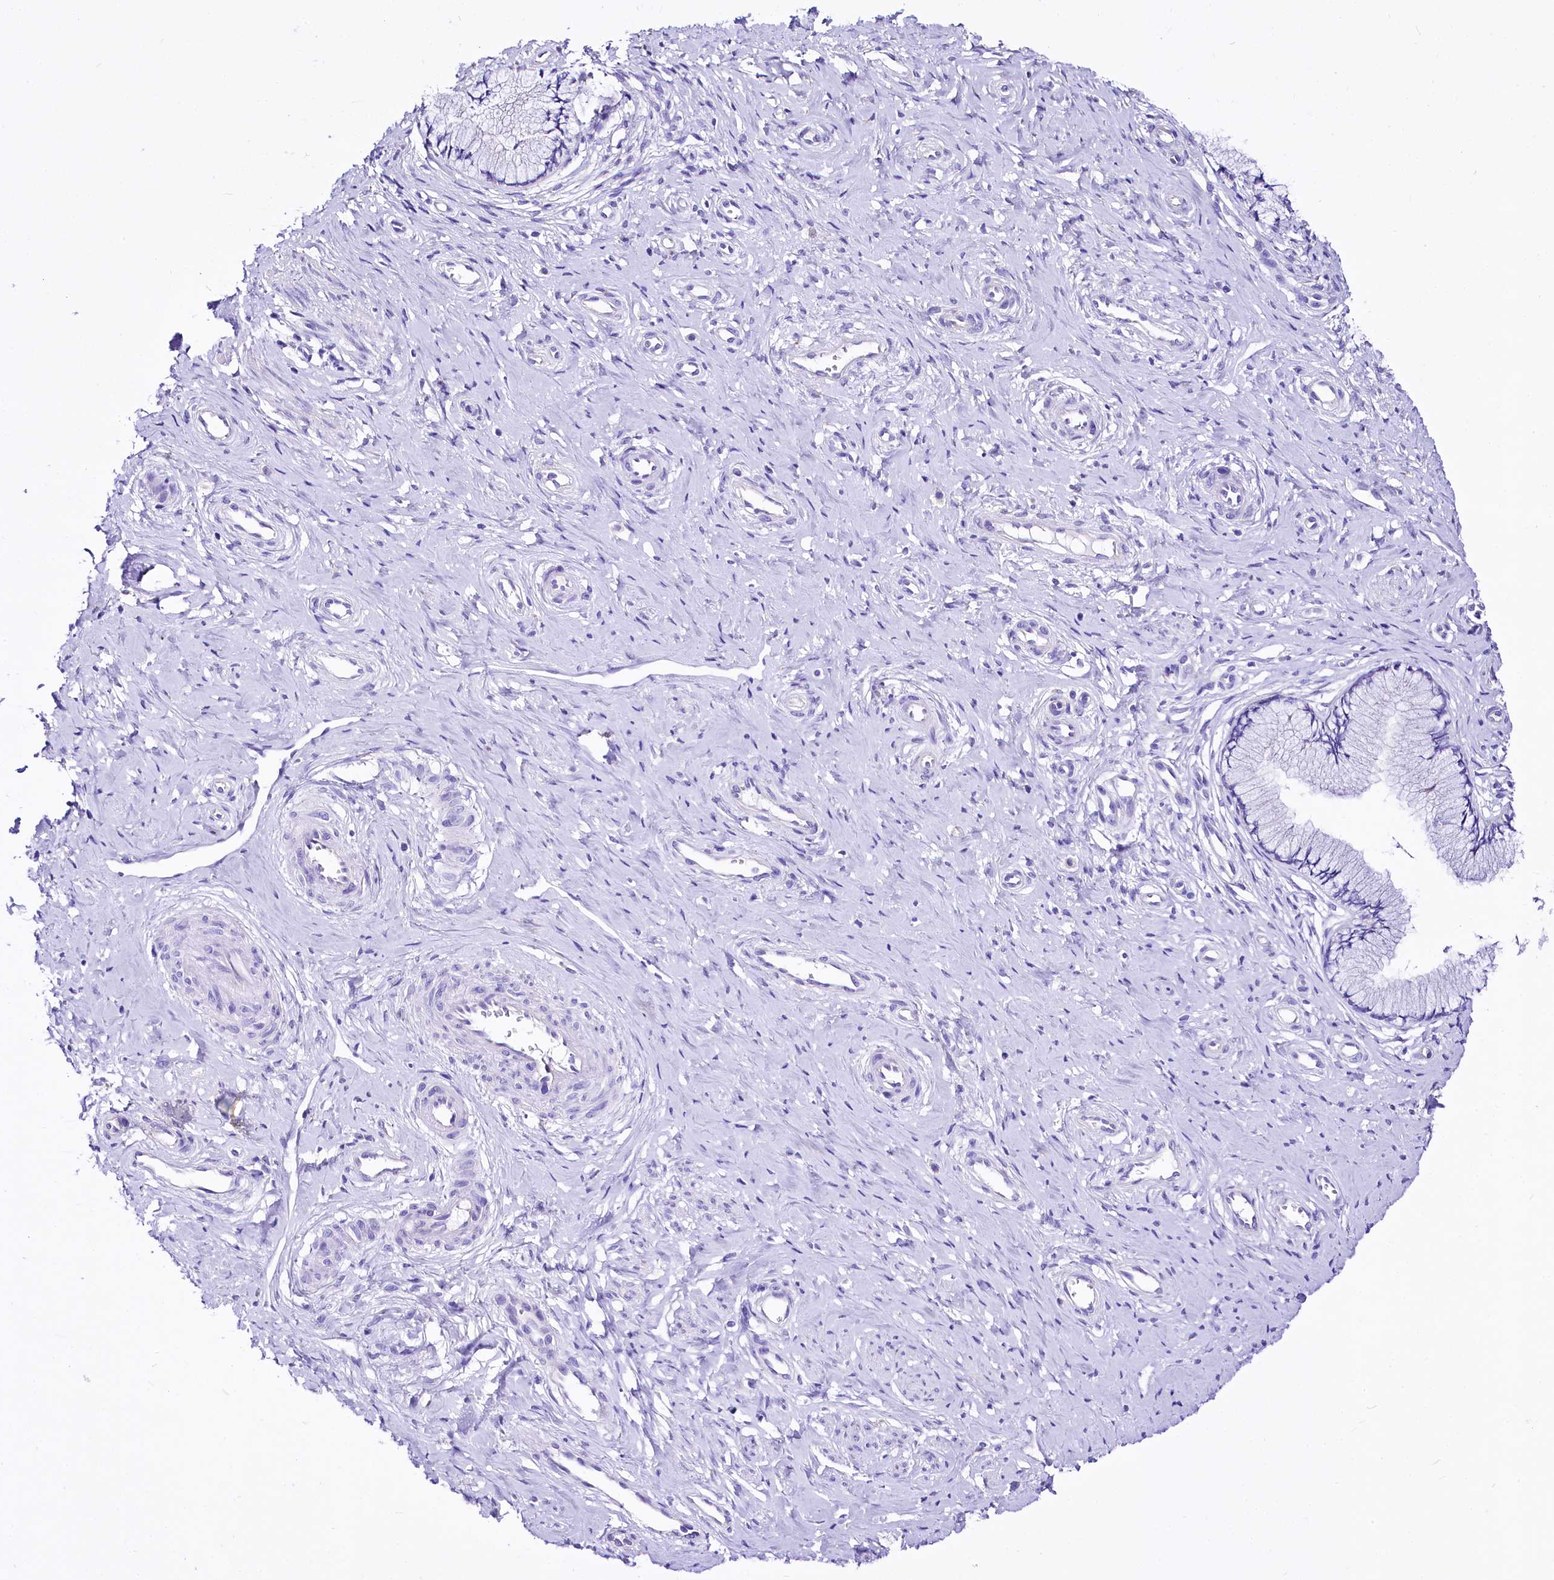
{"staining": {"intensity": "negative", "quantity": "none", "location": "none"}, "tissue": "cervix", "cell_type": "Glandular cells", "image_type": "normal", "snomed": [{"axis": "morphology", "description": "Normal tissue, NOS"}, {"axis": "topography", "description": "Cervix"}], "caption": "This is an IHC image of normal human cervix. There is no expression in glandular cells.", "gene": "A2ML1", "patient": {"sex": "female", "age": 36}}